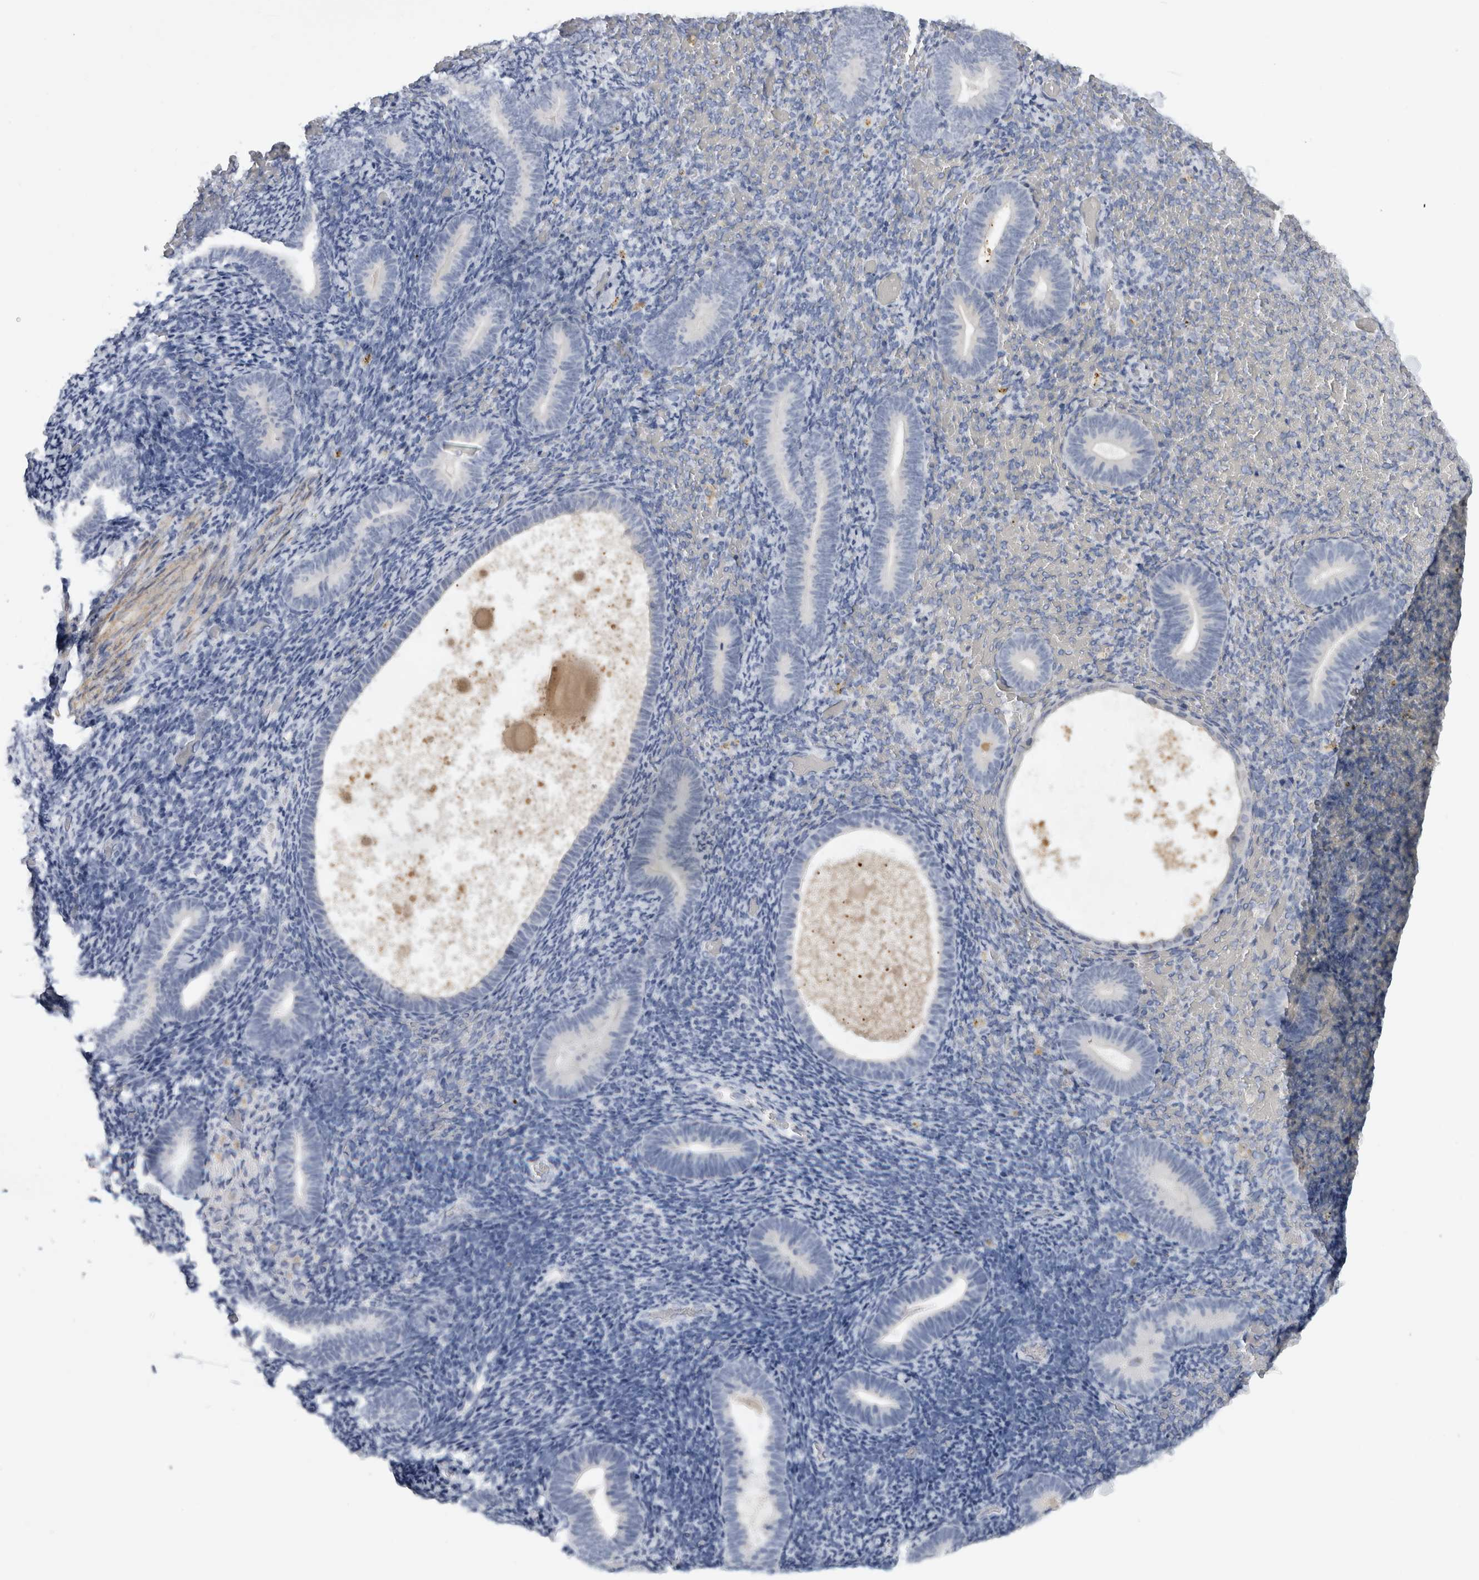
{"staining": {"intensity": "negative", "quantity": "none", "location": "none"}, "tissue": "endometrium", "cell_type": "Cells in endometrial stroma", "image_type": "normal", "snomed": [{"axis": "morphology", "description": "Normal tissue, NOS"}, {"axis": "topography", "description": "Endometrium"}], "caption": "Immunohistochemistry (IHC) micrograph of unremarkable endometrium: endometrium stained with DAB (3,3'-diaminobenzidine) reveals no significant protein staining in cells in endometrial stroma. (Stains: DAB (3,3'-diaminobenzidine) immunohistochemistry (IHC) with hematoxylin counter stain, Microscopy: brightfield microscopy at high magnification).", "gene": "MGAT1", "patient": {"sex": "female", "age": 51}}